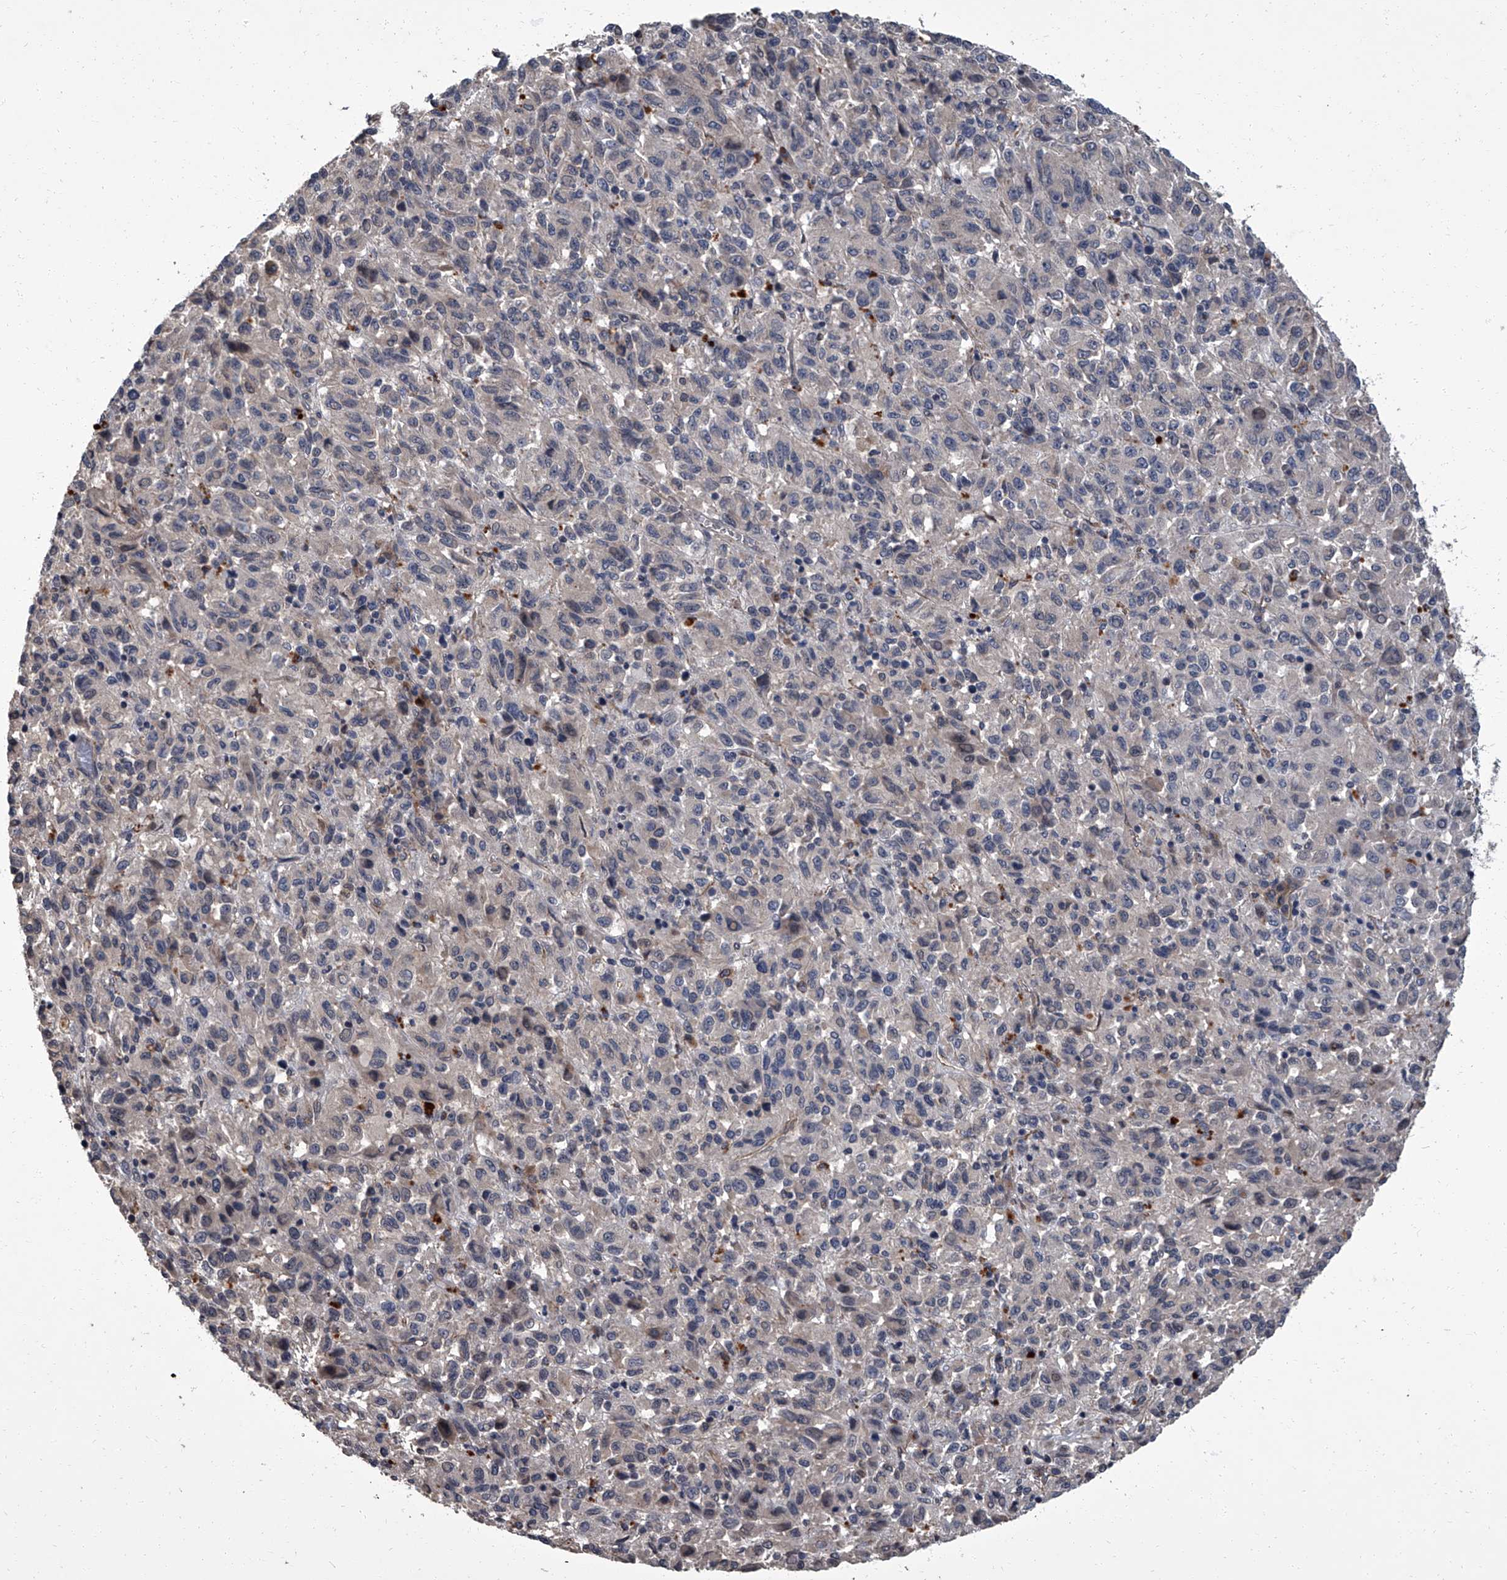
{"staining": {"intensity": "negative", "quantity": "none", "location": "none"}, "tissue": "melanoma", "cell_type": "Tumor cells", "image_type": "cancer", "snomed": [{"axis": "morphology", "description": "Malignant melanoma, Metastatic site"}, {"axis": "topography", "description": "Lung"}], "caption": "The micrograph demonstrates no significant expression in tumor cells of melanoma.", "gene": "SIRT4", "patient": {"sex": "male", "age": 64}}